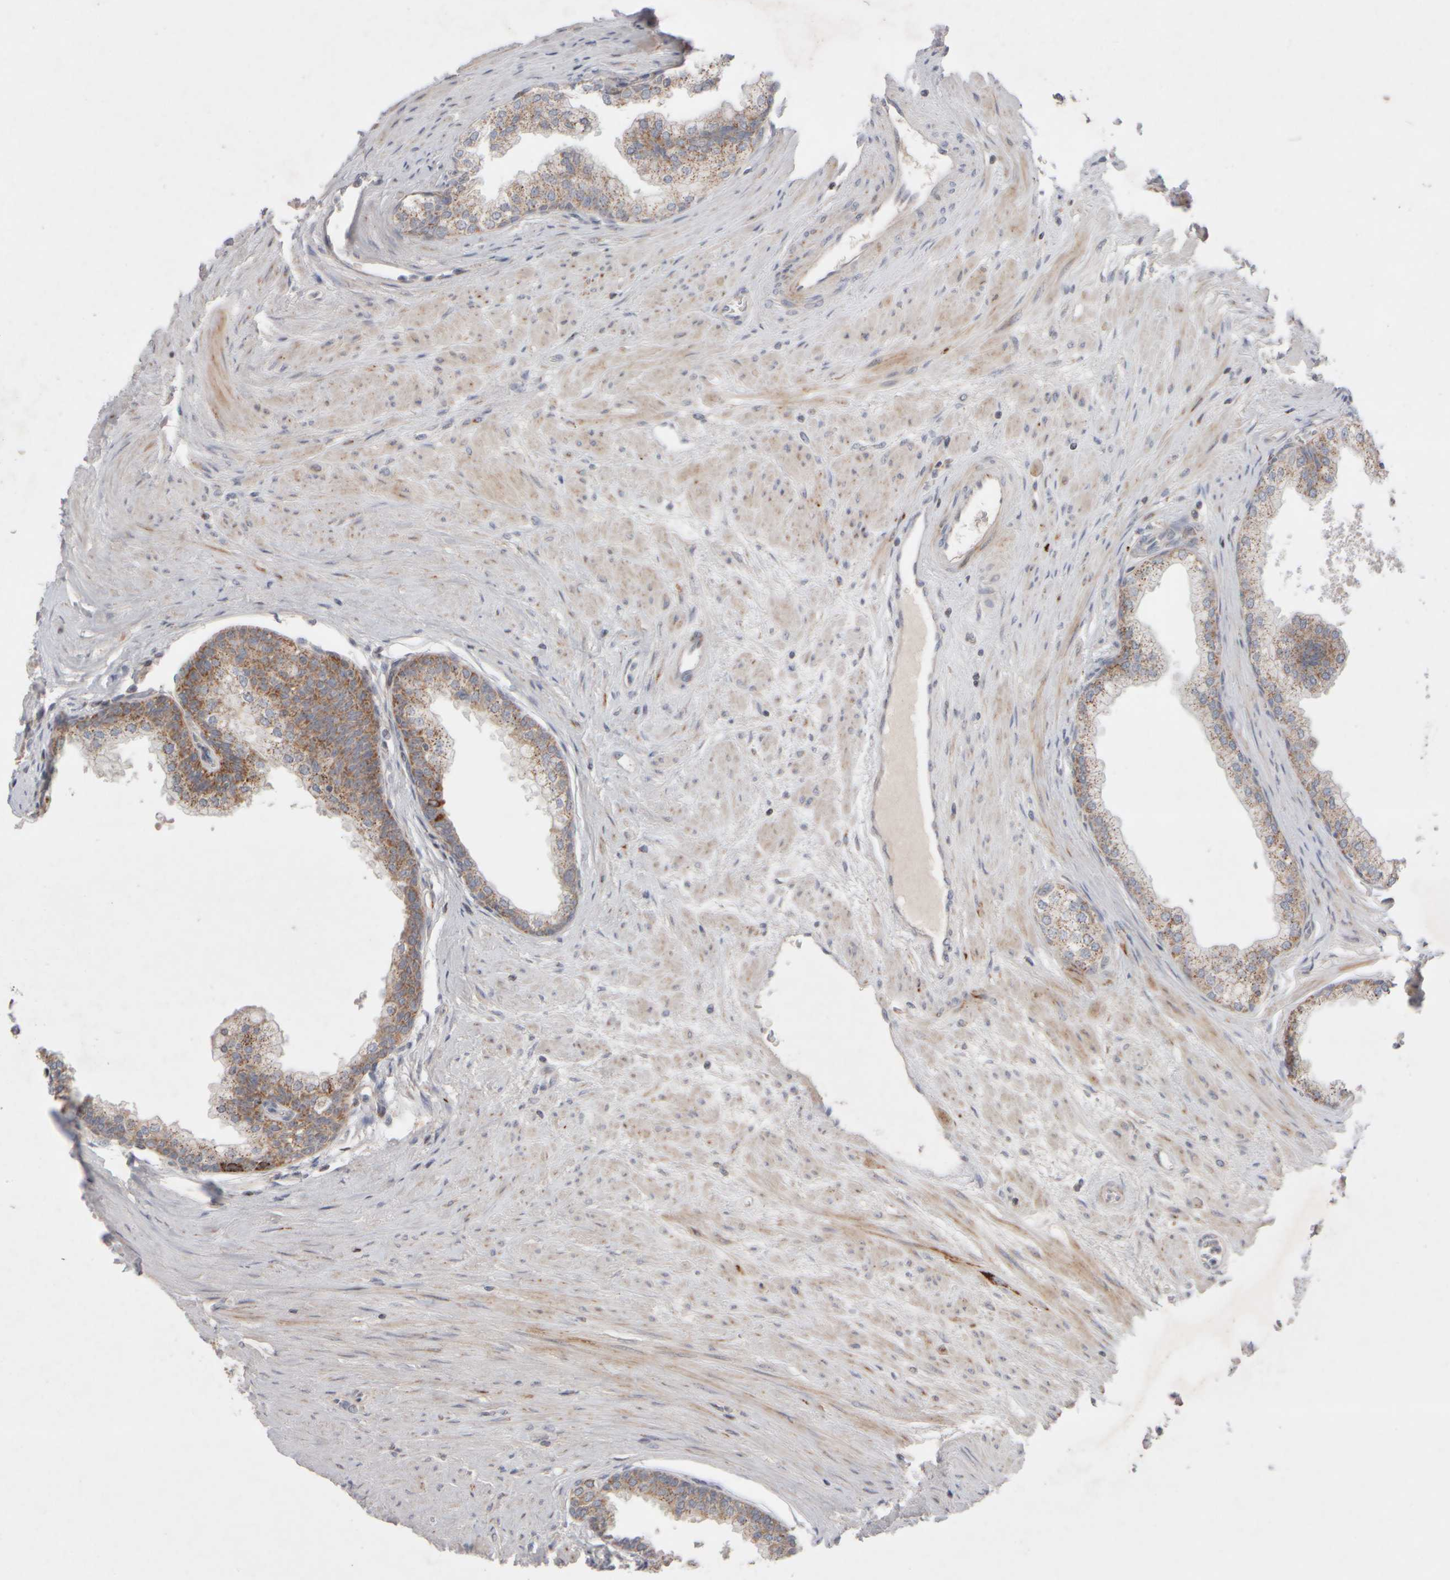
{"staining": {"intensity": "moderate", "quantity": ">75%", "location": "cytoplasmic/membranous"}, "tissue": "prostate", "cell_type": "Glandular cells", "image_type": "normal", "snomed": [{"axis": "morphology", "description": "Normal tissue, NOS"}, {"axis": "morphology", "description": "Urothelial carcinoma, Low grade"}, {"axis": "topography", "description": "Urinary bladder"}, {"axis": "topography", "description": "Prostate"}], "caption": "Normal prostate demonstrates moderate cytoplasmic/membranous positivity in about >75% of glandular cells, visualized by immunohistochemistry.", "gene": "CHADL", "patient": {"sex": "male", "age": 60}}